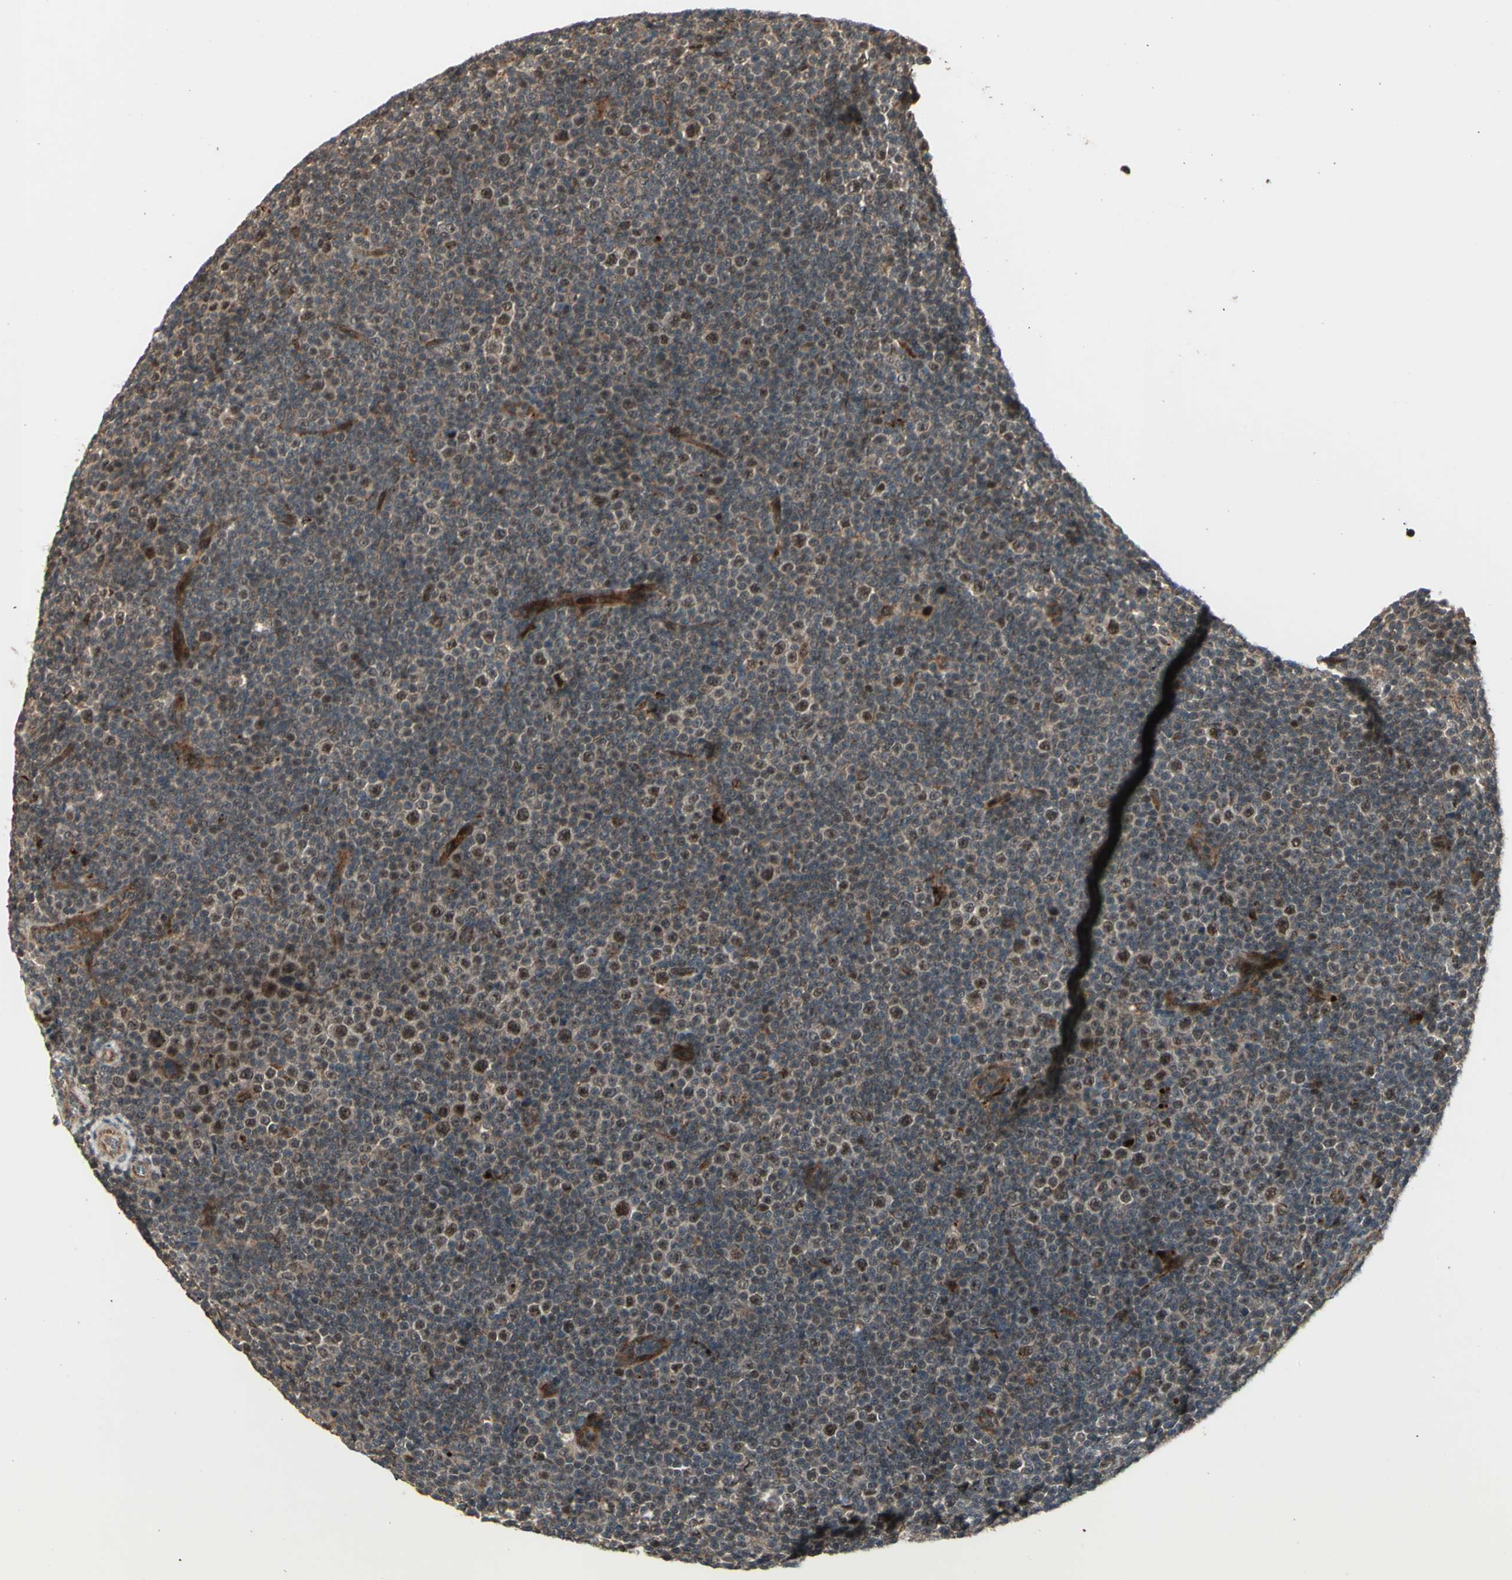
{"staining": {"intensity": "strong", "quantity": ">75%", "location": "cytoplasmic/membranous,nuclear"}, "tissue": "lymphoma", "cell_type": "Tumor cells", "image_type": "cancer", "snomed": [{"axis": "morphology", "description": "Malignant lymphoma, non-Hodgkin's type, Low grade"}, {"axis": "topography", "description": "Lymph node"}], "caption": "Tumor cells reveal high levels of strong cytoplasmic/membranous and nuclear positivity in approximately >75% of cells in lymphoma. Nuclei are stained in blue.", "gene": "MLF2", "patient": {"sex": "female", "age": 67}}